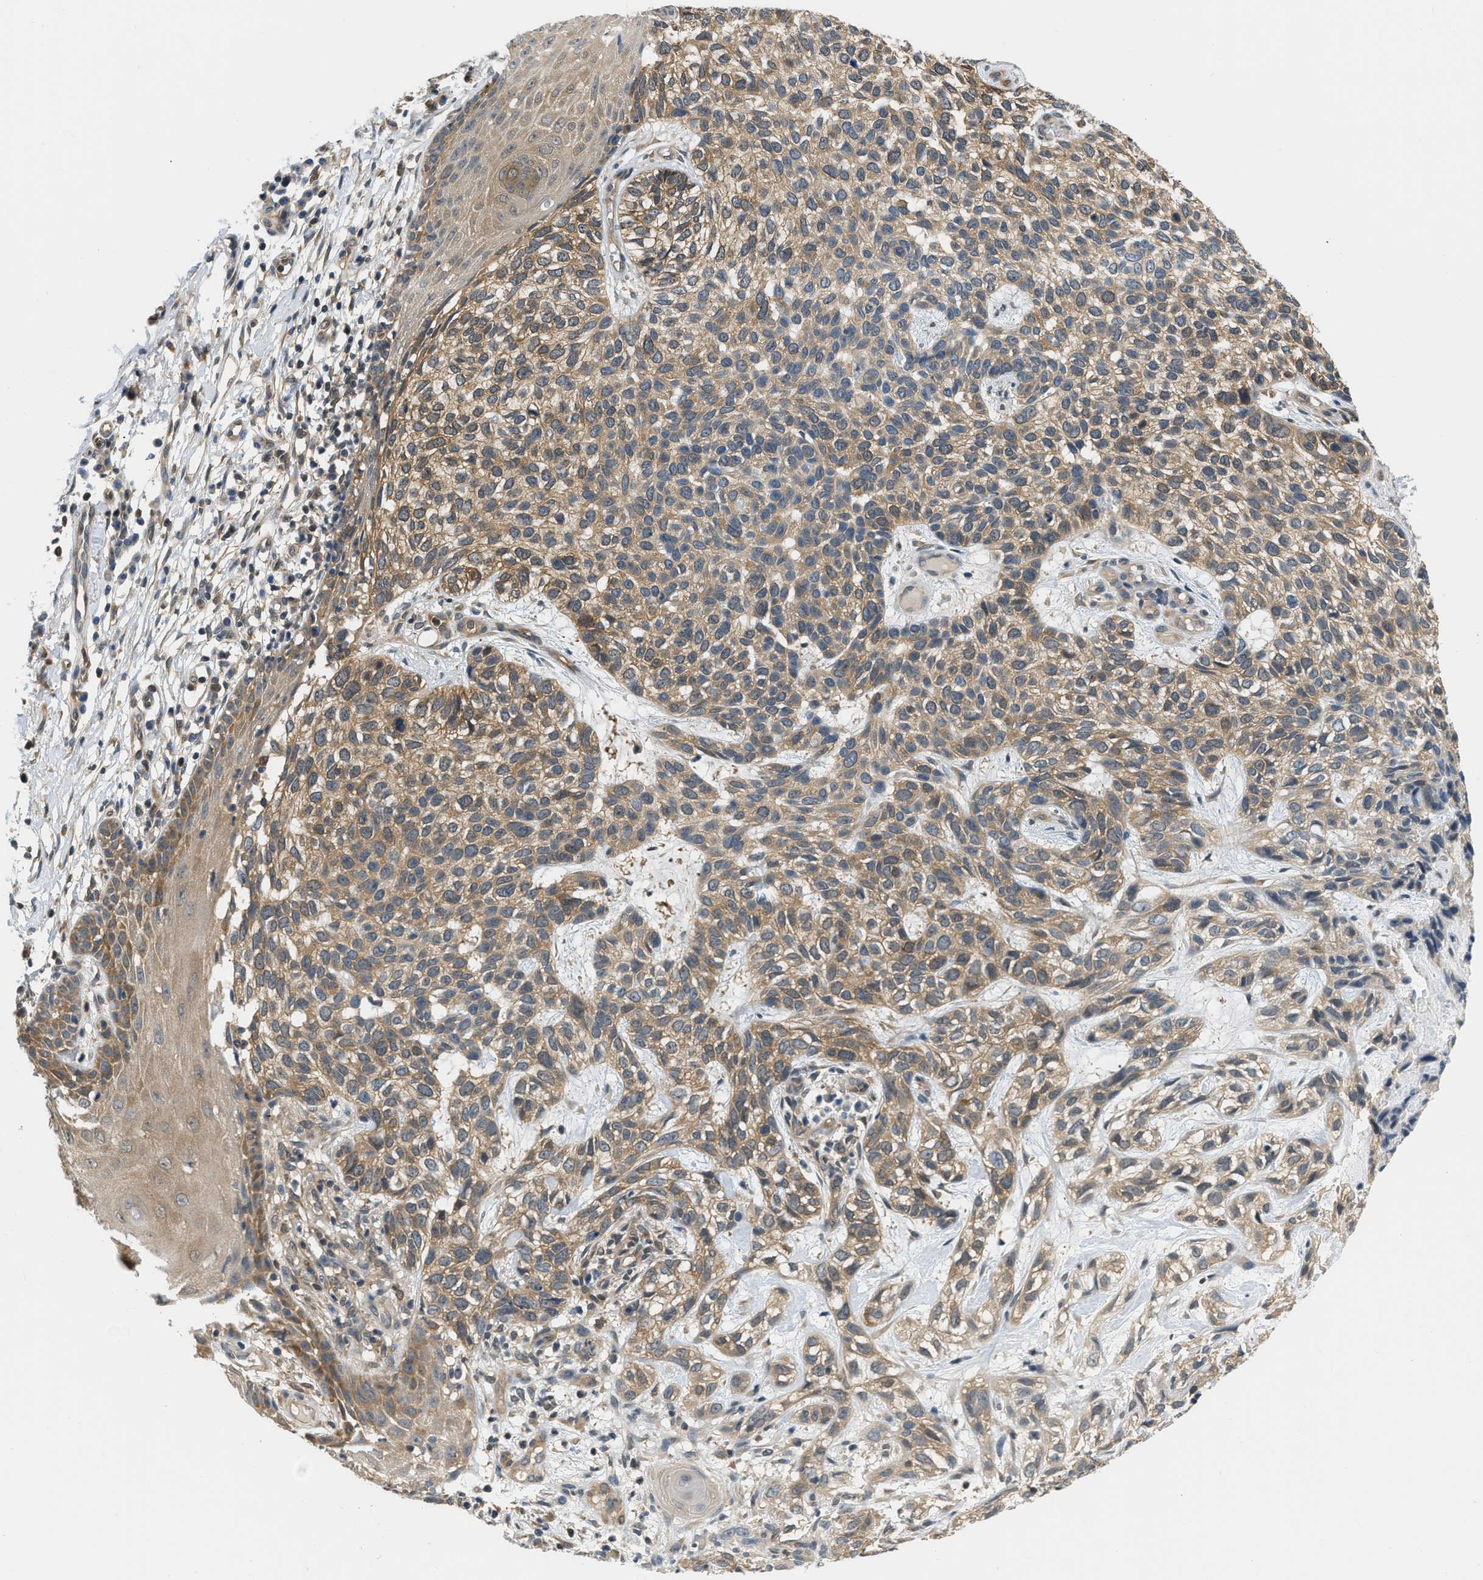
{"staining": {"intensity": "moderate", "quantity": ">75%", "location": "cytoplasmic/membranous"}, "tissue": "skin cancer", "cell_type": "Tumor cells", "image_type": "cancer", "snomed": [{"axis": "morphology", "description": "Normal tissue, NOS"}, {"axis": "morphology", "description": "Basal cell carcinoma"}, {"axis": "topography", "description": "Skin"}], "caption": "Skin cancer stained with a brown dye reveals moderate cytoplasmic/membranous positive staining in approximately >75% of tumor cells.", "gene": "EIF4EBP2", "patient": {"sex": "male", "age": 79}}